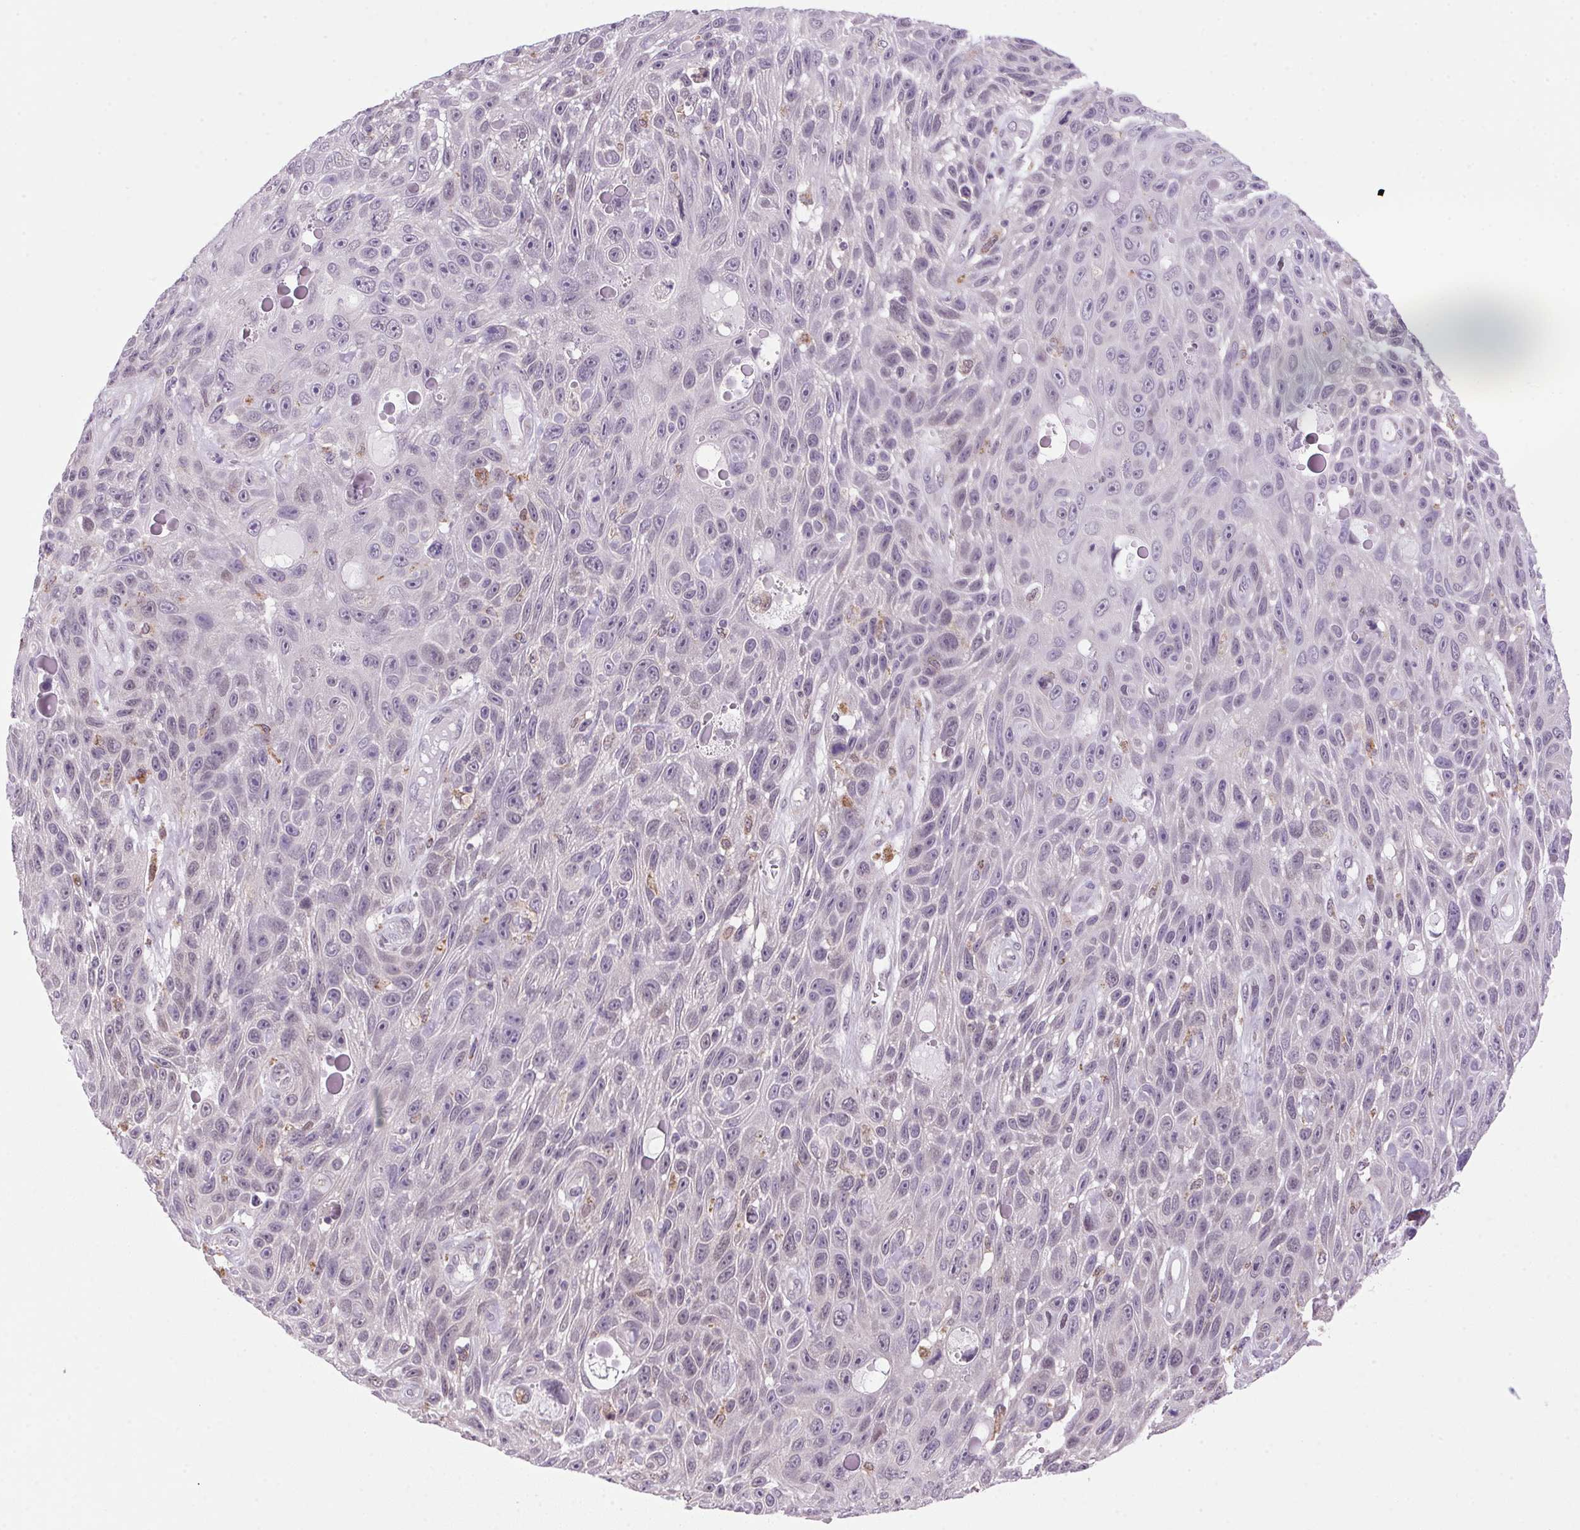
{"staining": {"intensity": "negative", "quantity": "none", "location": "none"}, "tissue": "skin cancer", "cell_type": "Tumor cells", "image_type": "cancer", "snomed": [{"axis": "morphology", "description": "Squamous cell carcinoma, NOS"}, {"axis": "topography", "description": "Skin"}], "caption": "This is an immunohistochemistry micrograph of skin cancer. There is no expression in tumor cells.", "gene": "AKR1E2", "patient": {"sex": "male", "age": 82}}